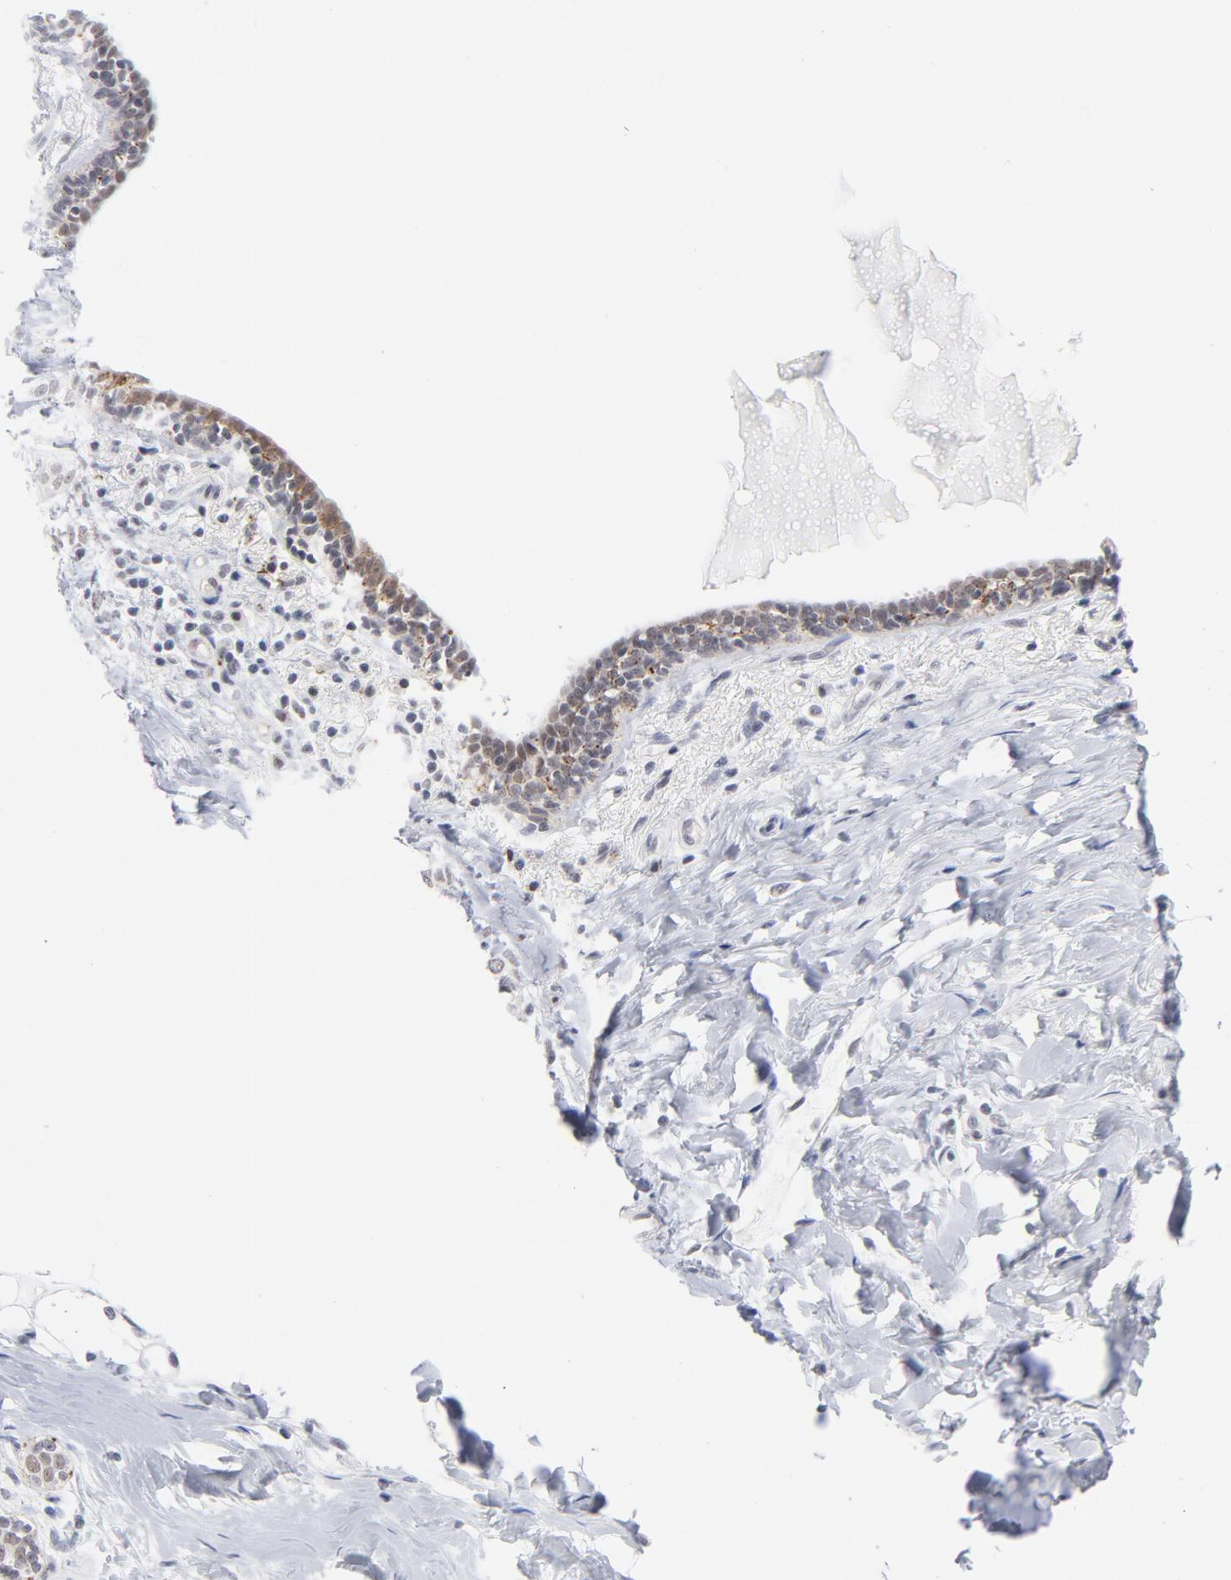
{"staining": {"intensity": "weak", "quantity": "25%-75%", "location": "cytoplasmic/membranous,nuclear"}, "tissue": "breast cancer", "cell_type": "Tumor cells", "image_type": "cancer", "snomed": [{"axis": "morphology", "description": "Normal tissue, NOS"}, {"axis": "morphology", "description": "Lobular carcinoma"}, {"axis": "topography", "description": "Breast"}], "caption": "Breast cancer (lobular carcinoma) stained for a protein demonstrates weak cytoplasmic/membranous and nuclear positivity in tumor cells. (DAB IHC, brown staining for protein, blue staining for nuclei).", "gene": "BAP1", "patient": {"sex": "female", "age": 47}}